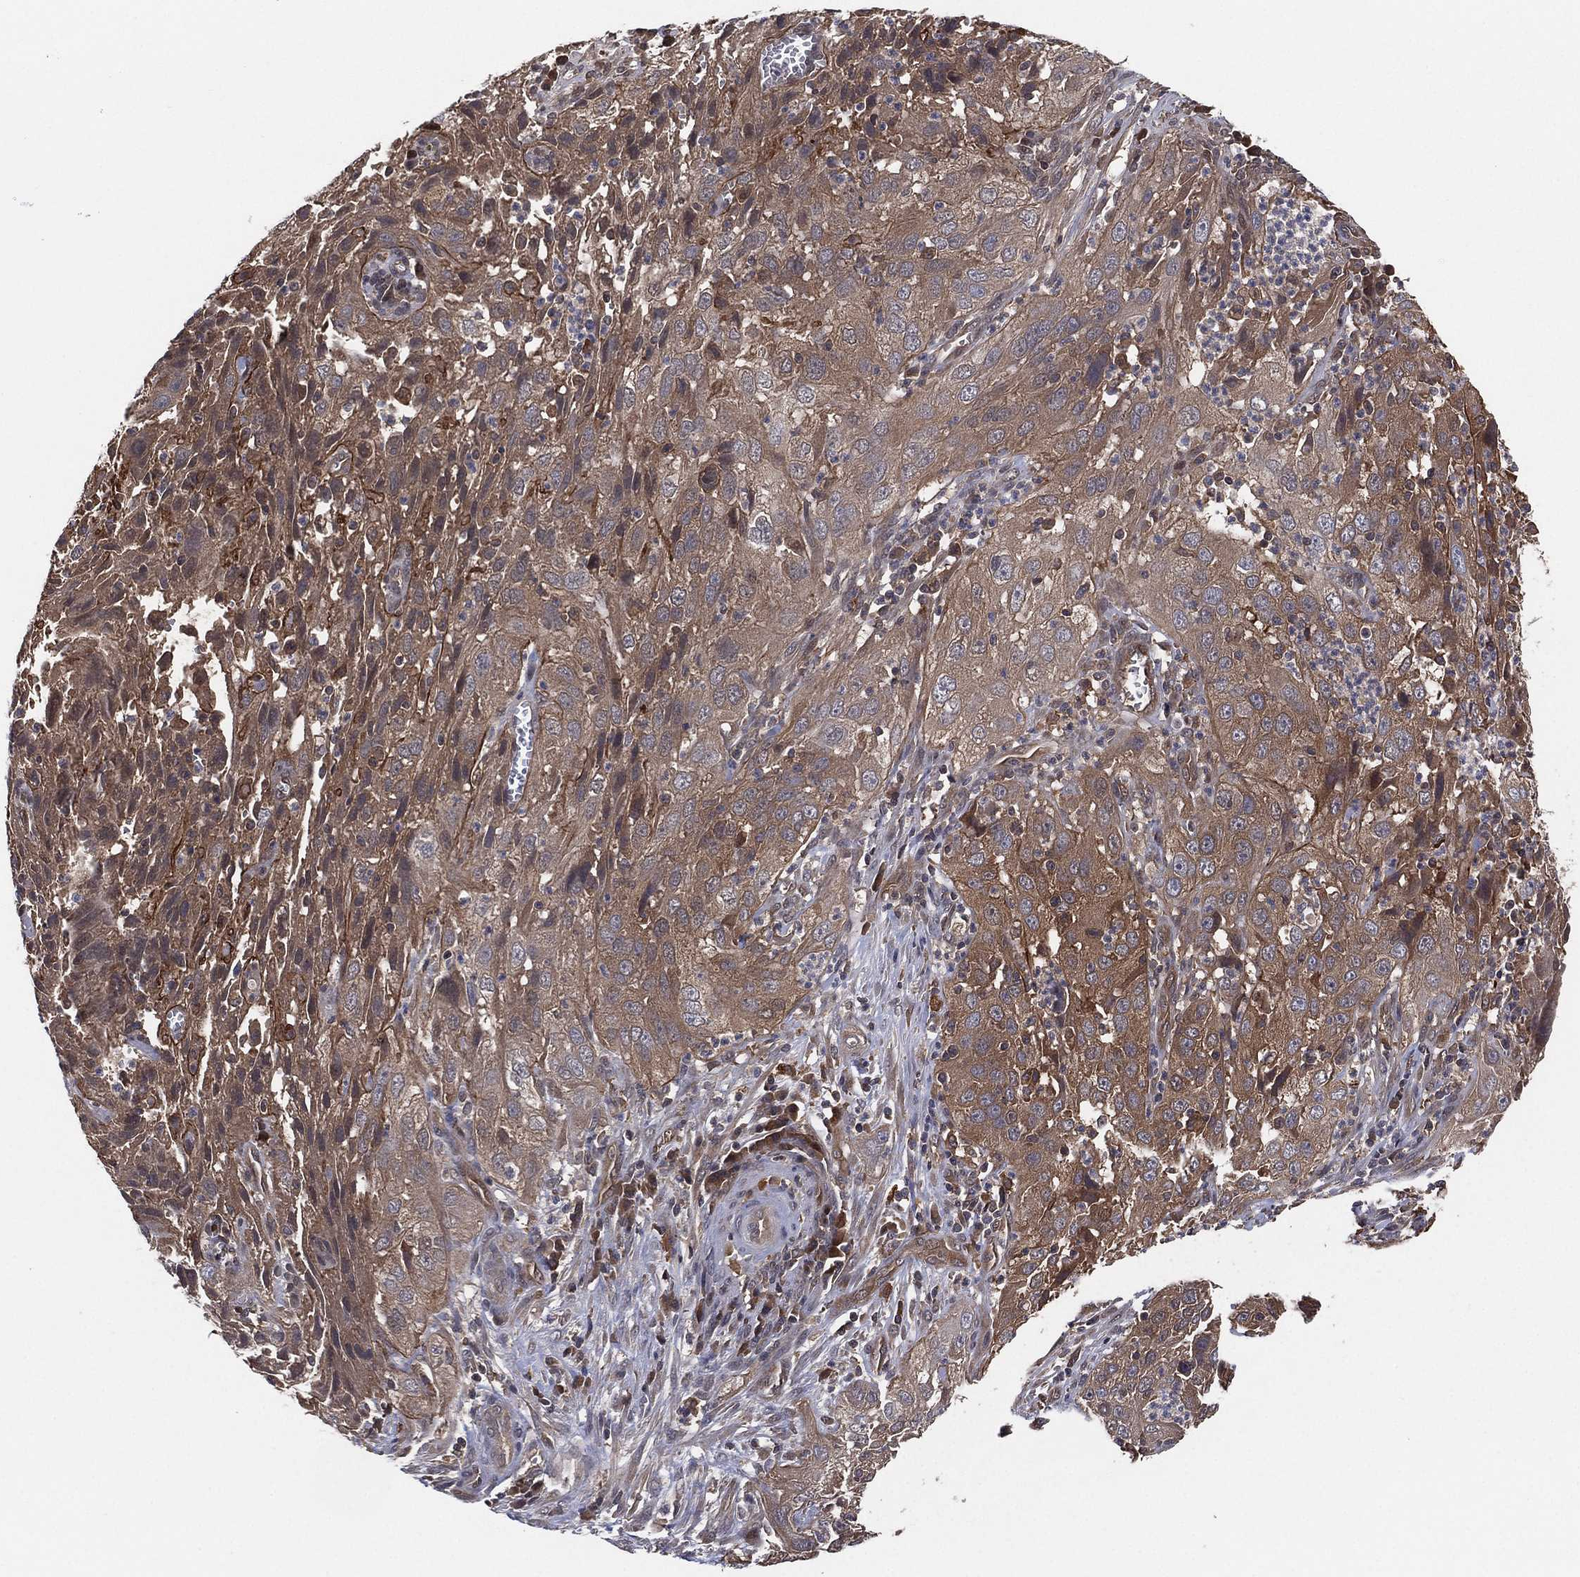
{"staining": {"intensity": "strong", "quantity": "<25%", "location": "cytoplasmic/membranous"}, "tissue": "cervical cancer", "cell_type": "Tumor cells", "image_type": "cancer", "snomed": [{"axis": "morphology", "description": "Squamous cell carcinoma, NOS"}, {"axis": "topography", "description": "Cervix"}], "caption": "Cervical squamous cell carcinoma stained with IHC reveals strong cytoplasmic/membranous expression in about <25% of tumor cells.", "gene": "PSMG4", "patient": {"sex": "female", "age": 32}}